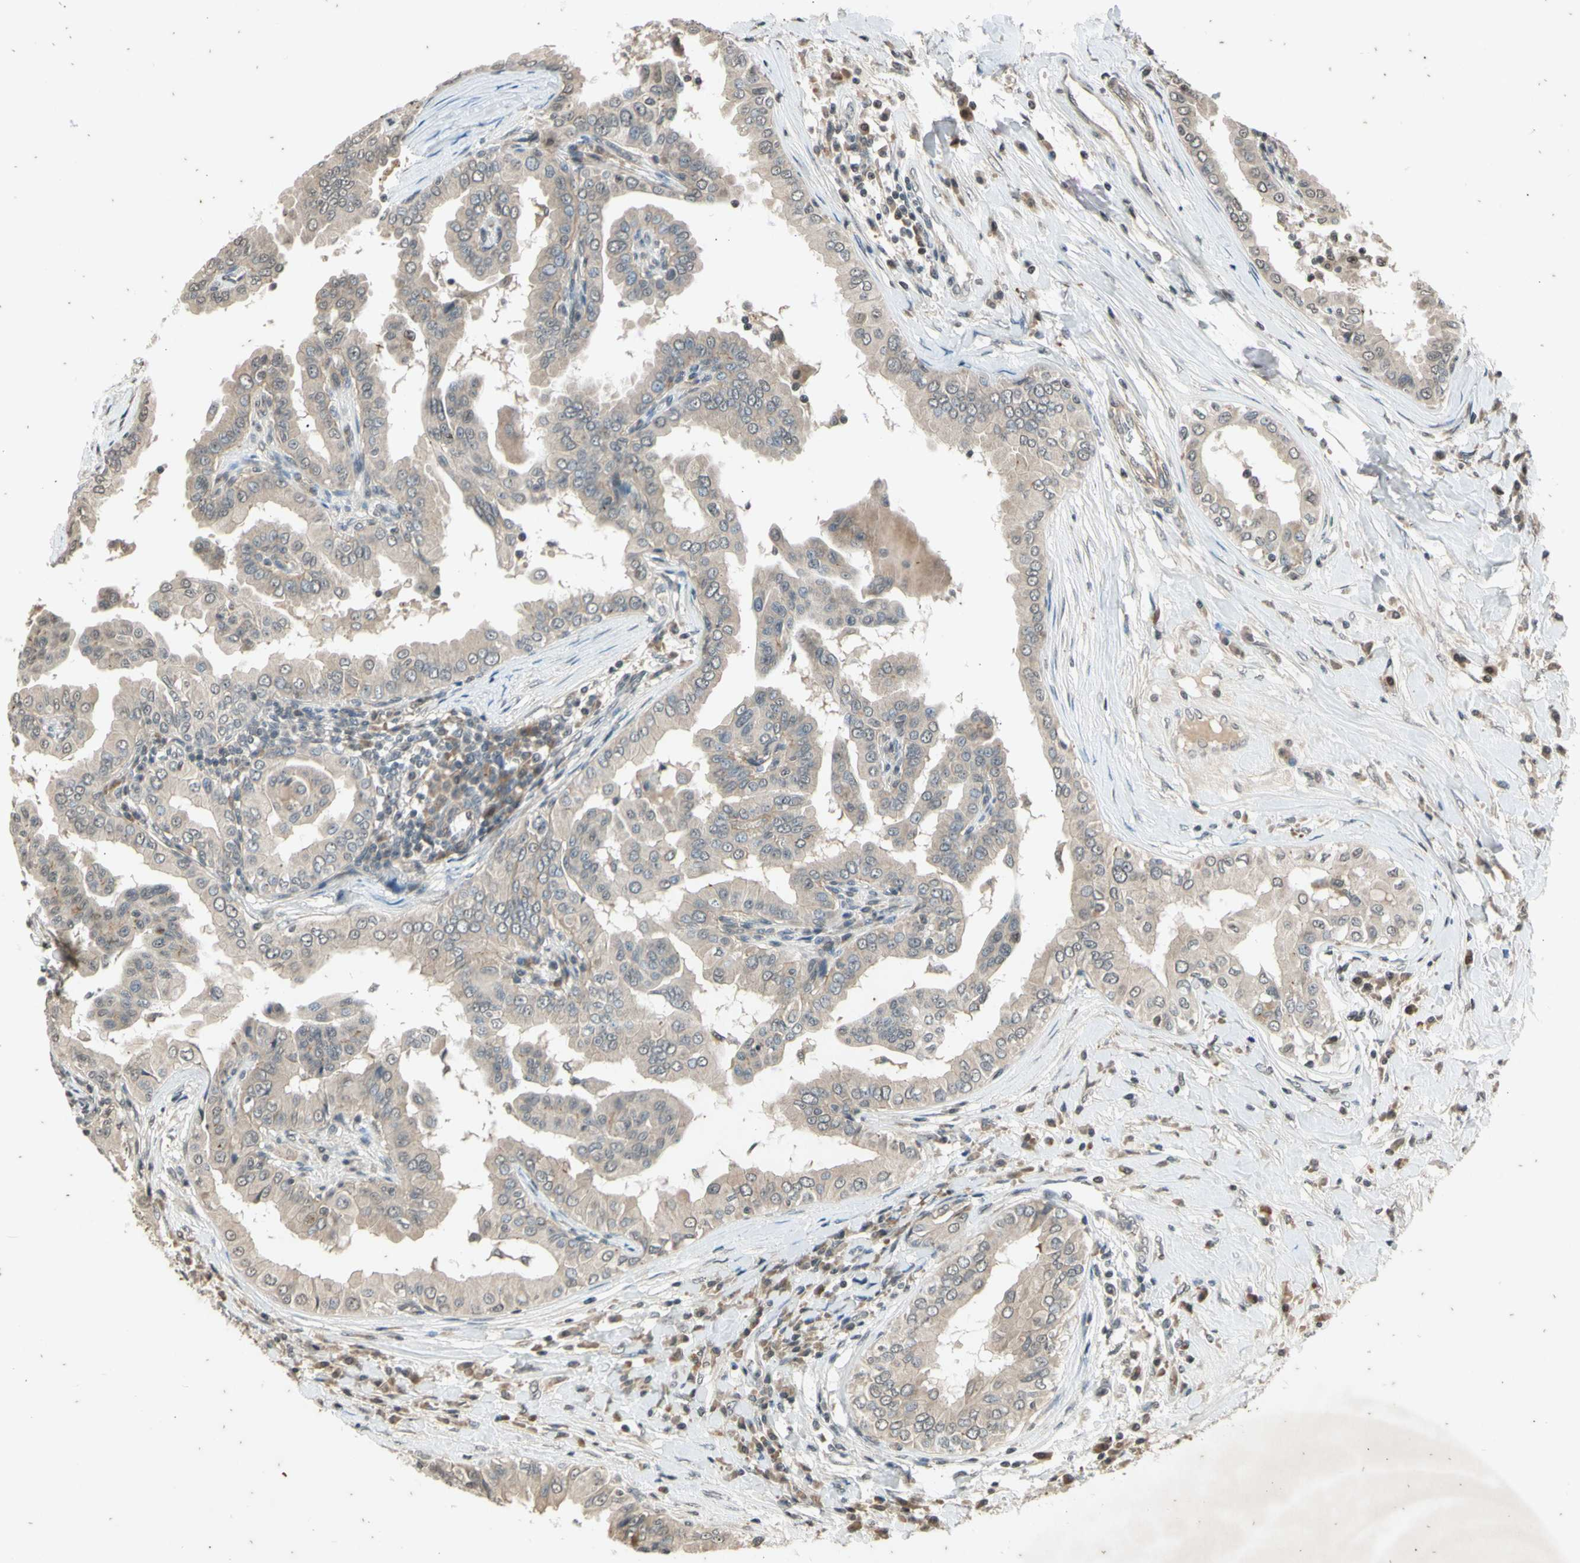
{"staining": {"intensity": "weak", "quantity": ">75%", "location": "cytoplasmic/membranous"}, "tissue": "thyroid cancer", "cell_type": "Tumor cells", "image_type": "cancer", "snomed": [{"axis": "morphology", "description": "Papillary adenocarcinoma, NOS"}, {"axis": "topography", "description": "Thyroid gland"}], "caption": "Immunohistochemistry (DAB (3,3'-diaminobenzidine)) staining of thyroid cancer (papillary adenocarcinoma) reveals weak cytoplasmic/membranous protein expression in about >75% of tumor cells.", "gene": "EFNB2", "patient": {"sex": "male", "age": 33}}